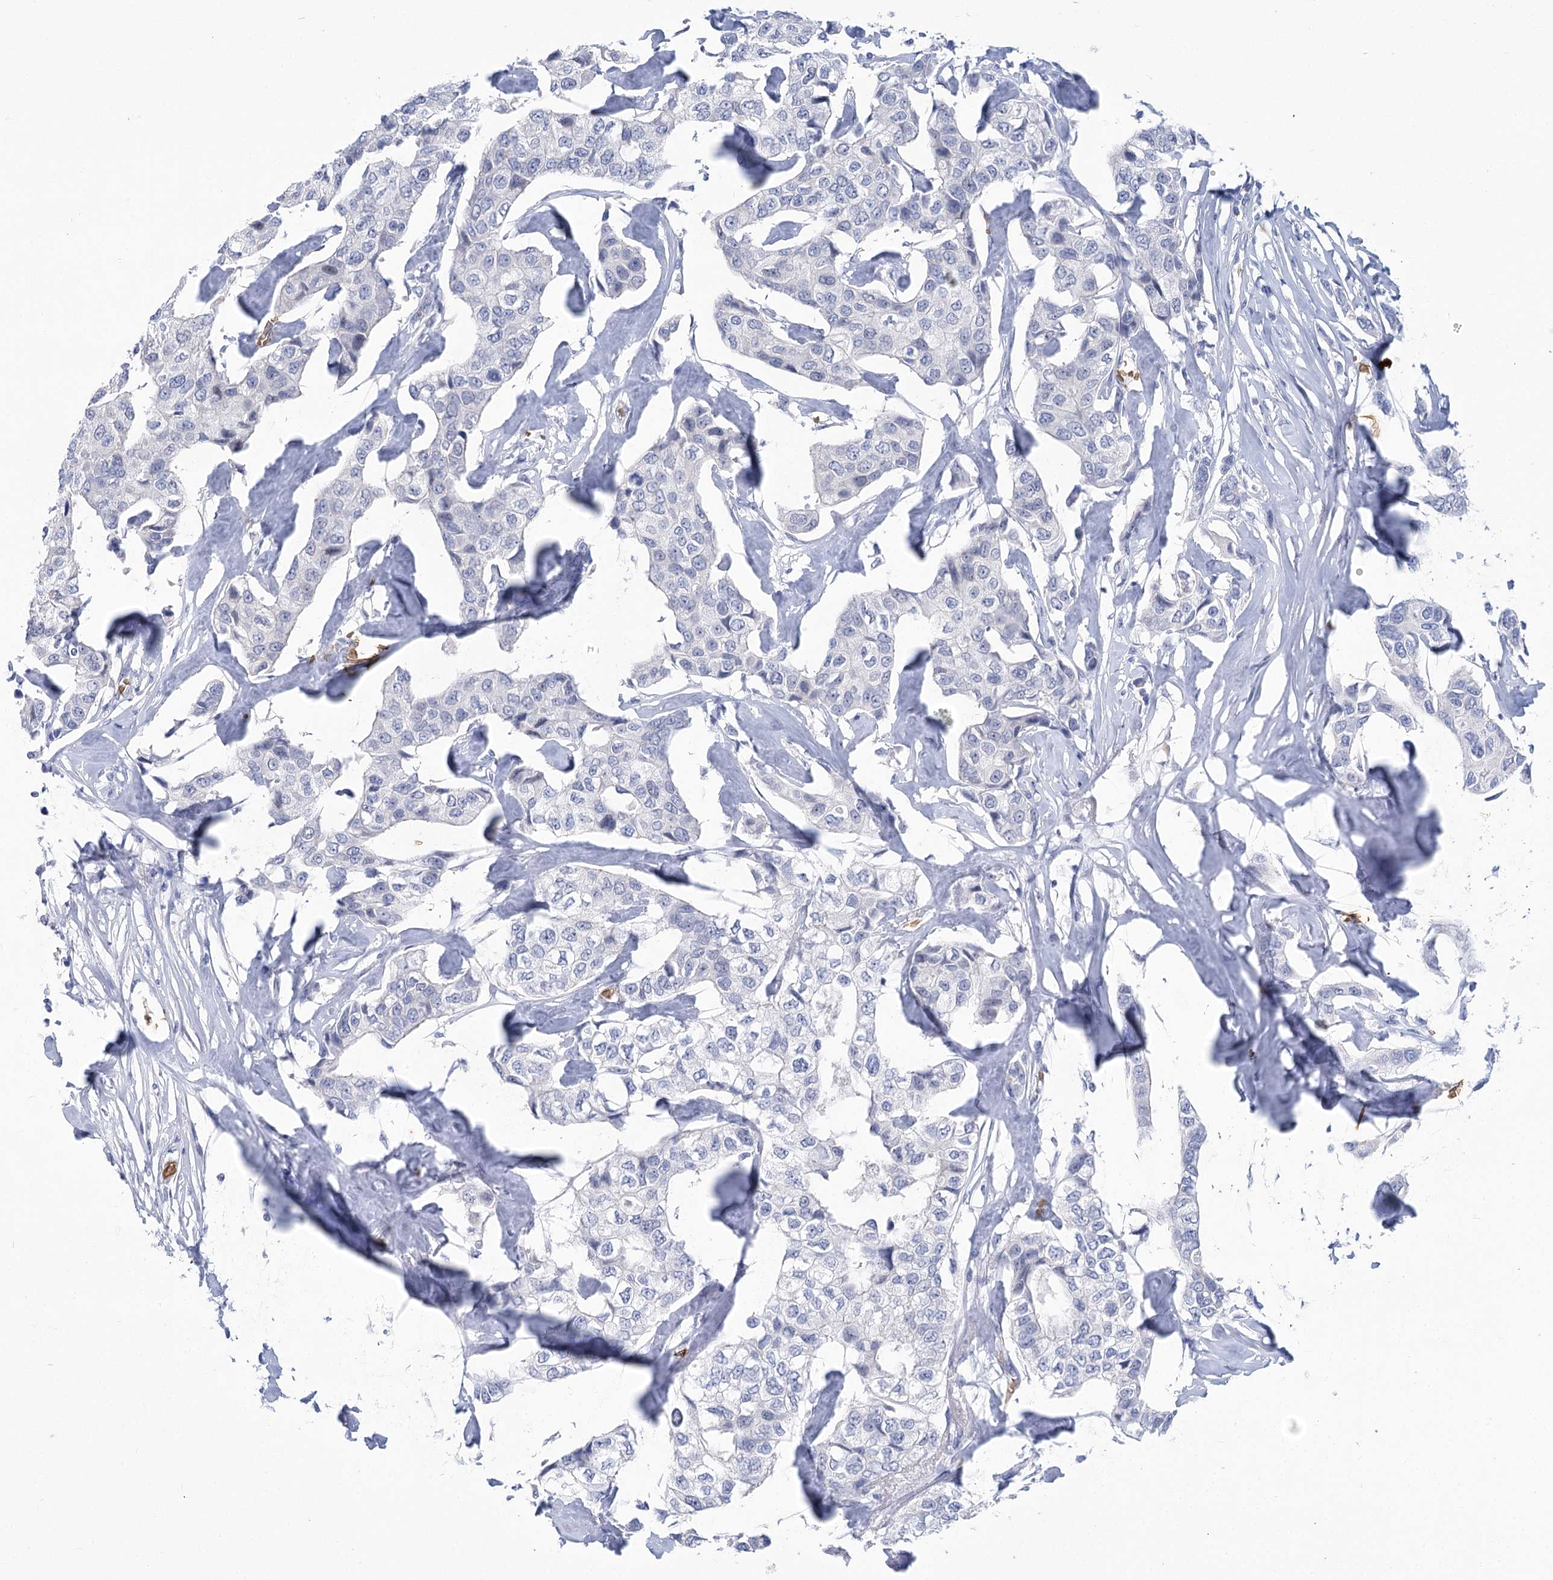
{"staining": {"intensity": "negative", "quantity": "none", "location": "none"}, "tissue": "breast cancer", "cell_type": "Tumor cells", "image_type": "cancer", "snomed": [{"axis": "morphology", "description": "Duct carcinoma"}, {"axis": "topography", "description": "Breast"}], "caption": "Tumor cells show no significant protein expression in breast intraductal carcinoma.", "gene": "HBA1", "patient": {"sex": "female", "age": 80}}